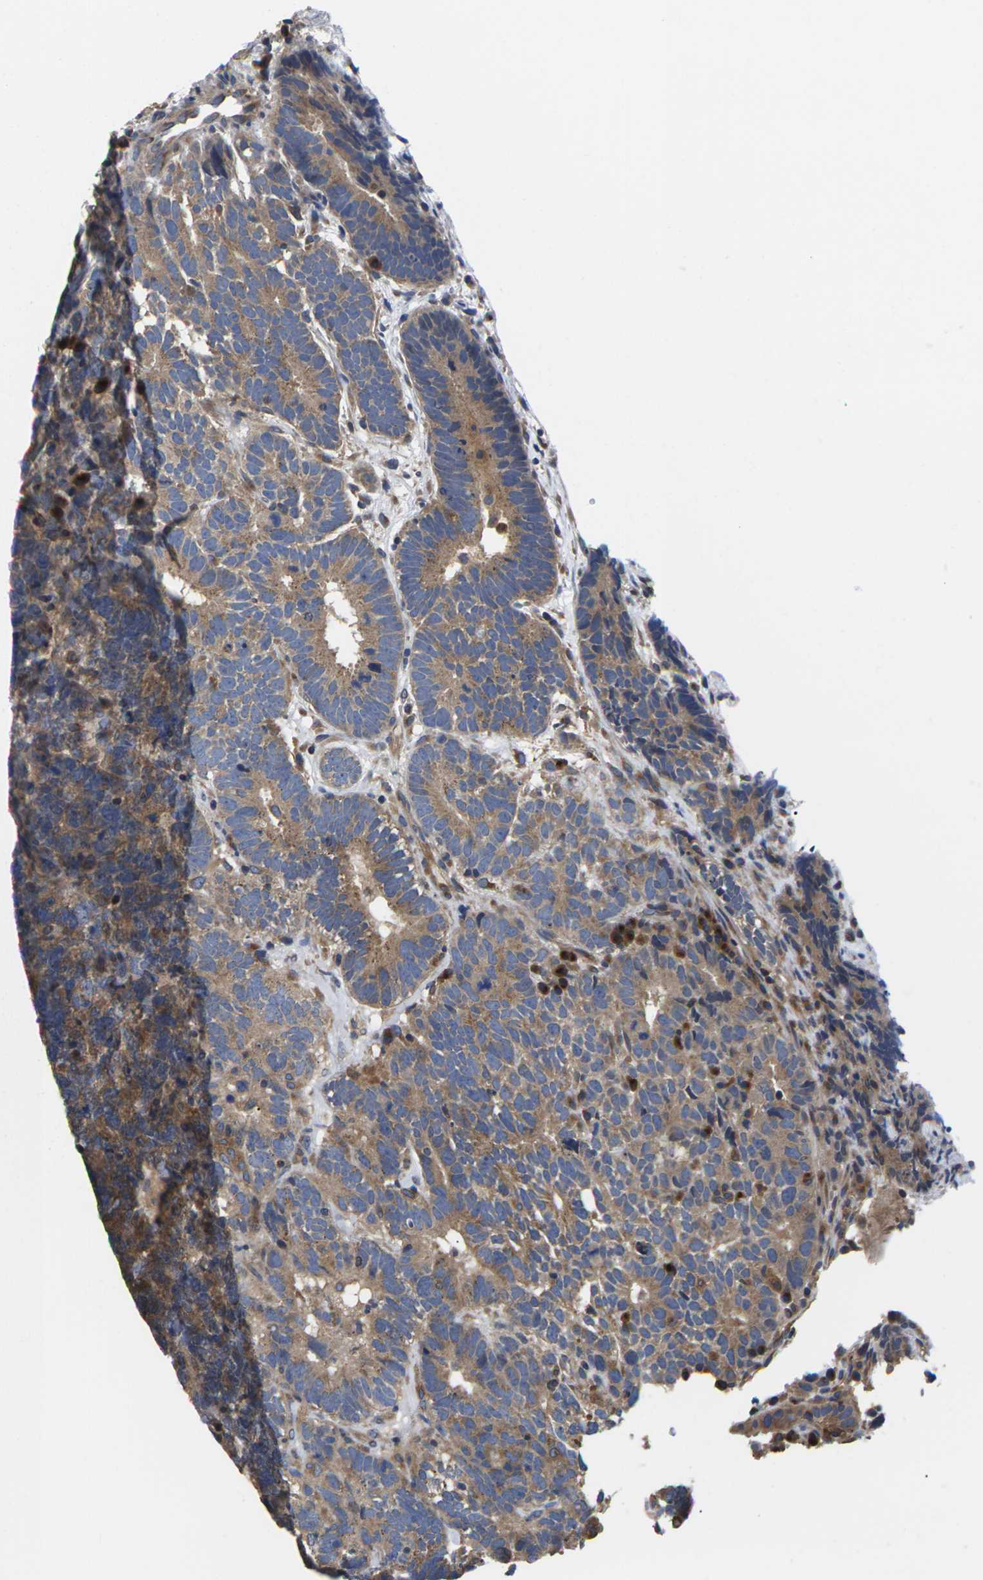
{"staining": {"intensity": "moderate", "quantity": ">75%", "location": "cytoplasmic/membranous"}, "tissue": "testis cancer", "cell_type": "Tumor cells", "image_type": "cancer", "snomed": [{"axis": "morphology", "description": "Carcinoma, Embryonal, NOS"}, {"axis": "topography", "description": "Testis"}], "caption": "A medium amount of moderate cytoplasmic/membranous staining is identified in about >75% of tumor cells in testis cancer tissue. The staining was performed using DAB, with brown indicating positive protein expression. Nuclei are stained blue with hematoxylin.", "gene": "TMCC2", "patient": {"sex": "male", "age": 26}}